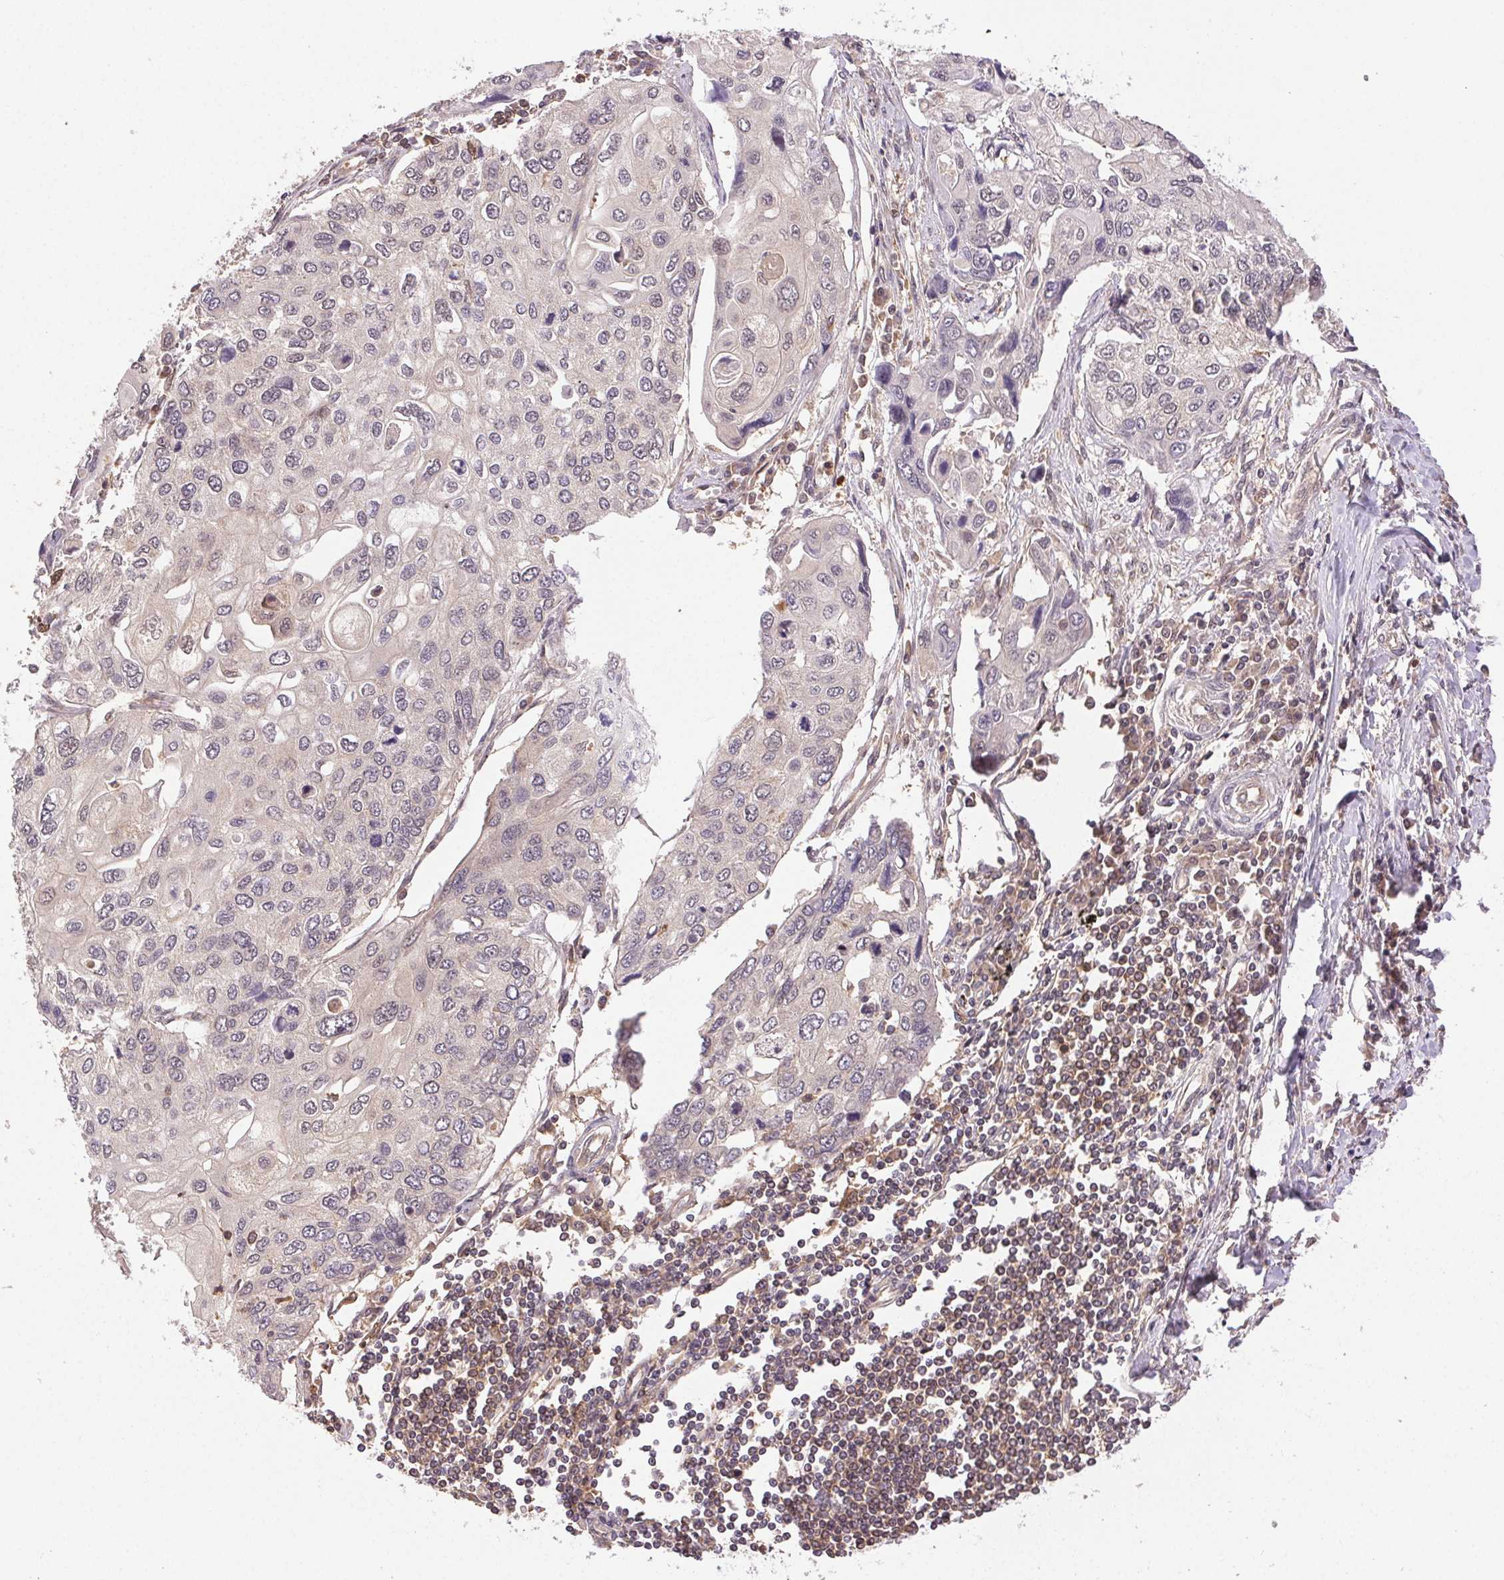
{"staining": {"intensity": "negative", "quantity": "none", "location": "none"}, "tissue": "lung cancer", "cell_type": "Tumor cells", "image_type": "cancer", "snomed": [{"axis": "morphology", "description": "Squamous cell carcinoma, NOS"}, {"axis": "morphology", "description": "Squamous cell carcinoma, metastatic, NOS"}, {"axis": "topography", "description": "Lung"}], "caption": "IHC of lung cancer shows no staining in tumor cells.", "gene": "GDI2", "patient": {"sex": "male", "age": 63}}